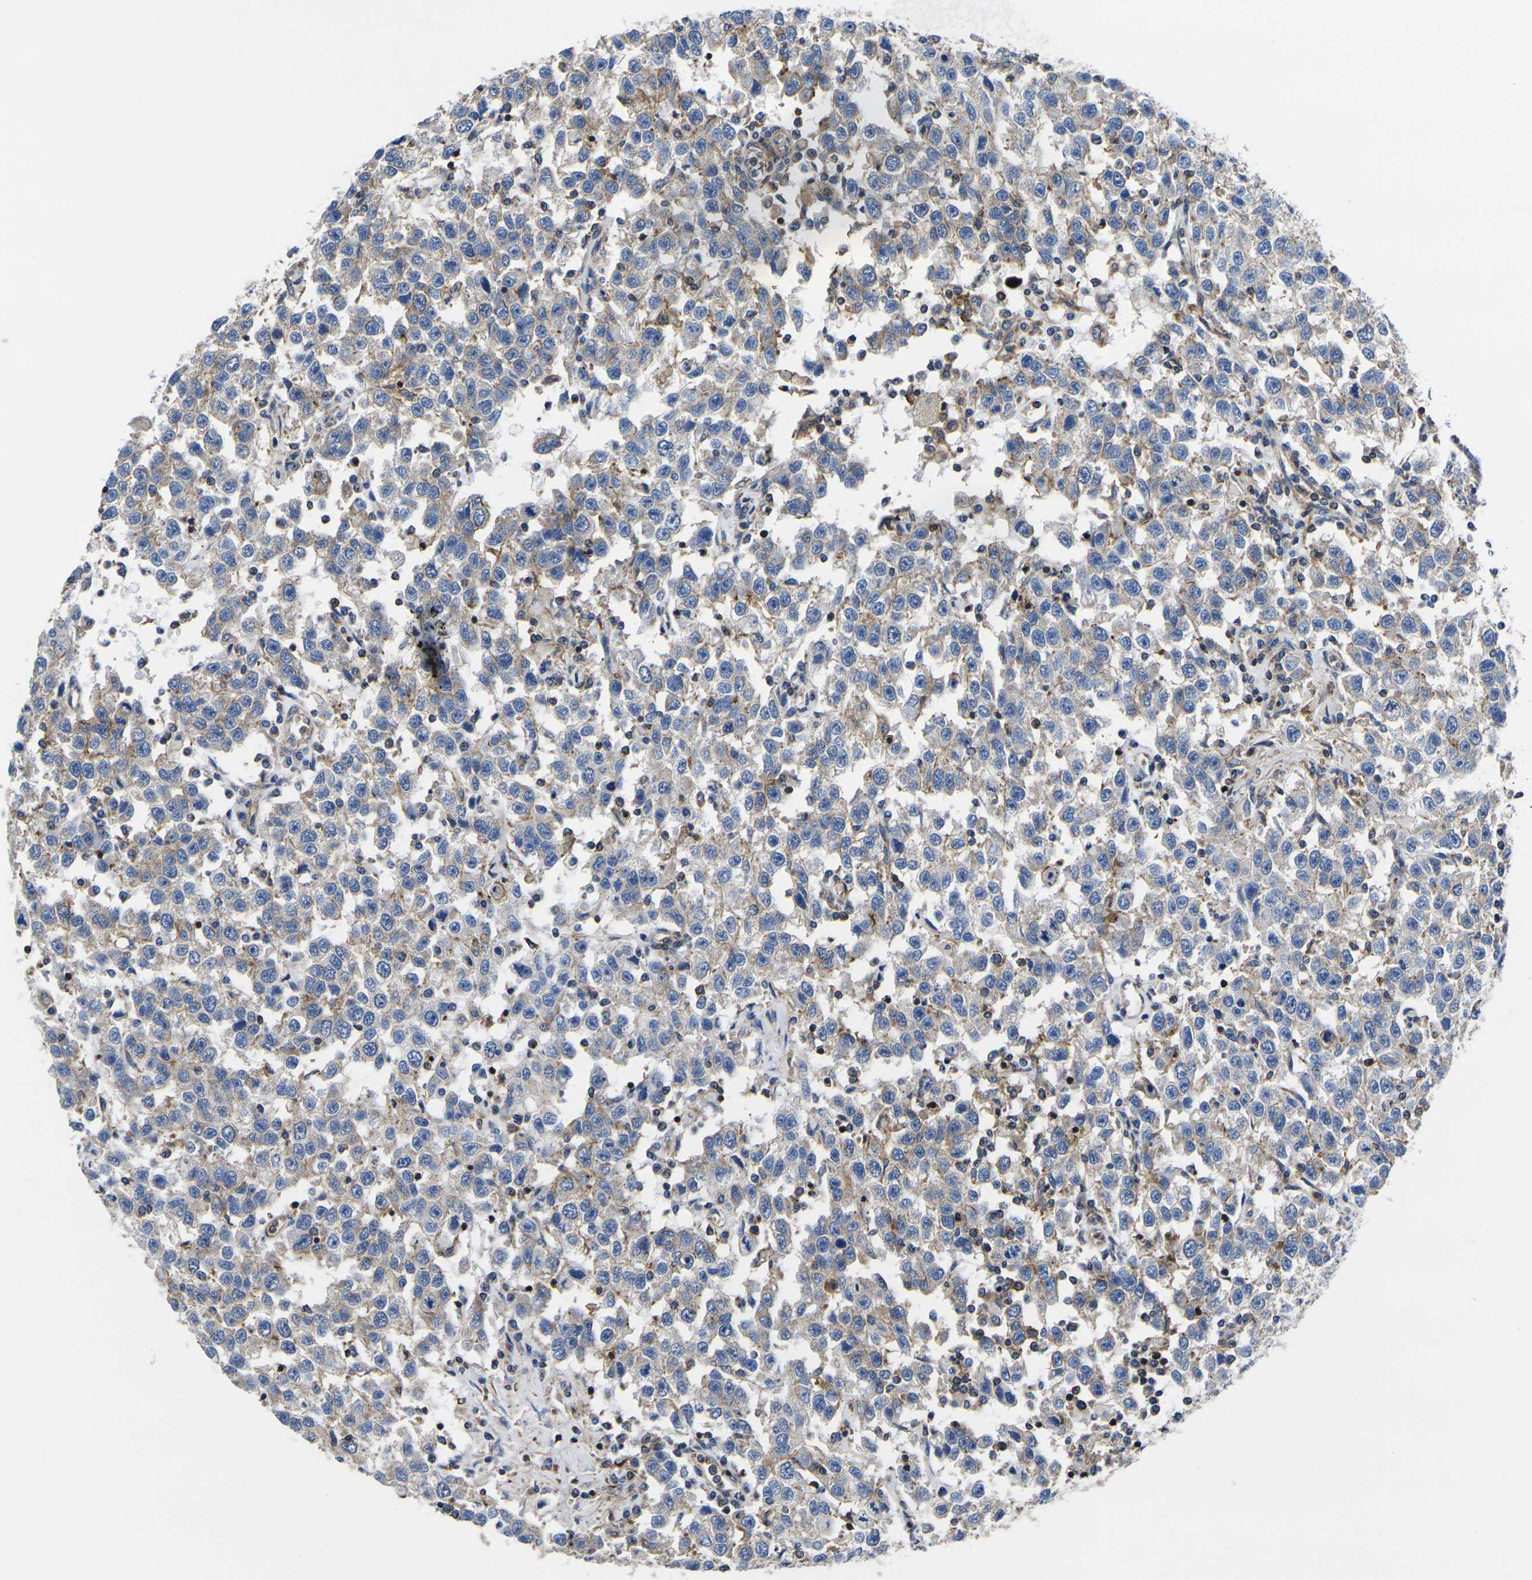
{"staining": {"intensity": "moderate", "quantity": "<25%", "location": "cytoplasmic/membranous"}, "tissue": "testis cancer", "cell_type": "Tumor cells", "image_type": "cancer", "snomed": [{"axis": "morphology", "description": "Seminoma, NOS"}, {"axis": "topography", "description": "Testis"}], "caption": "Human testis seminoma stained for a protein (brown) demonstrates moderate cytoplasmic/membranous positive expression in approximately <25% of tumor cells.", "gene": "GPR4", "patient": {"sex": "male", "age": 41}}